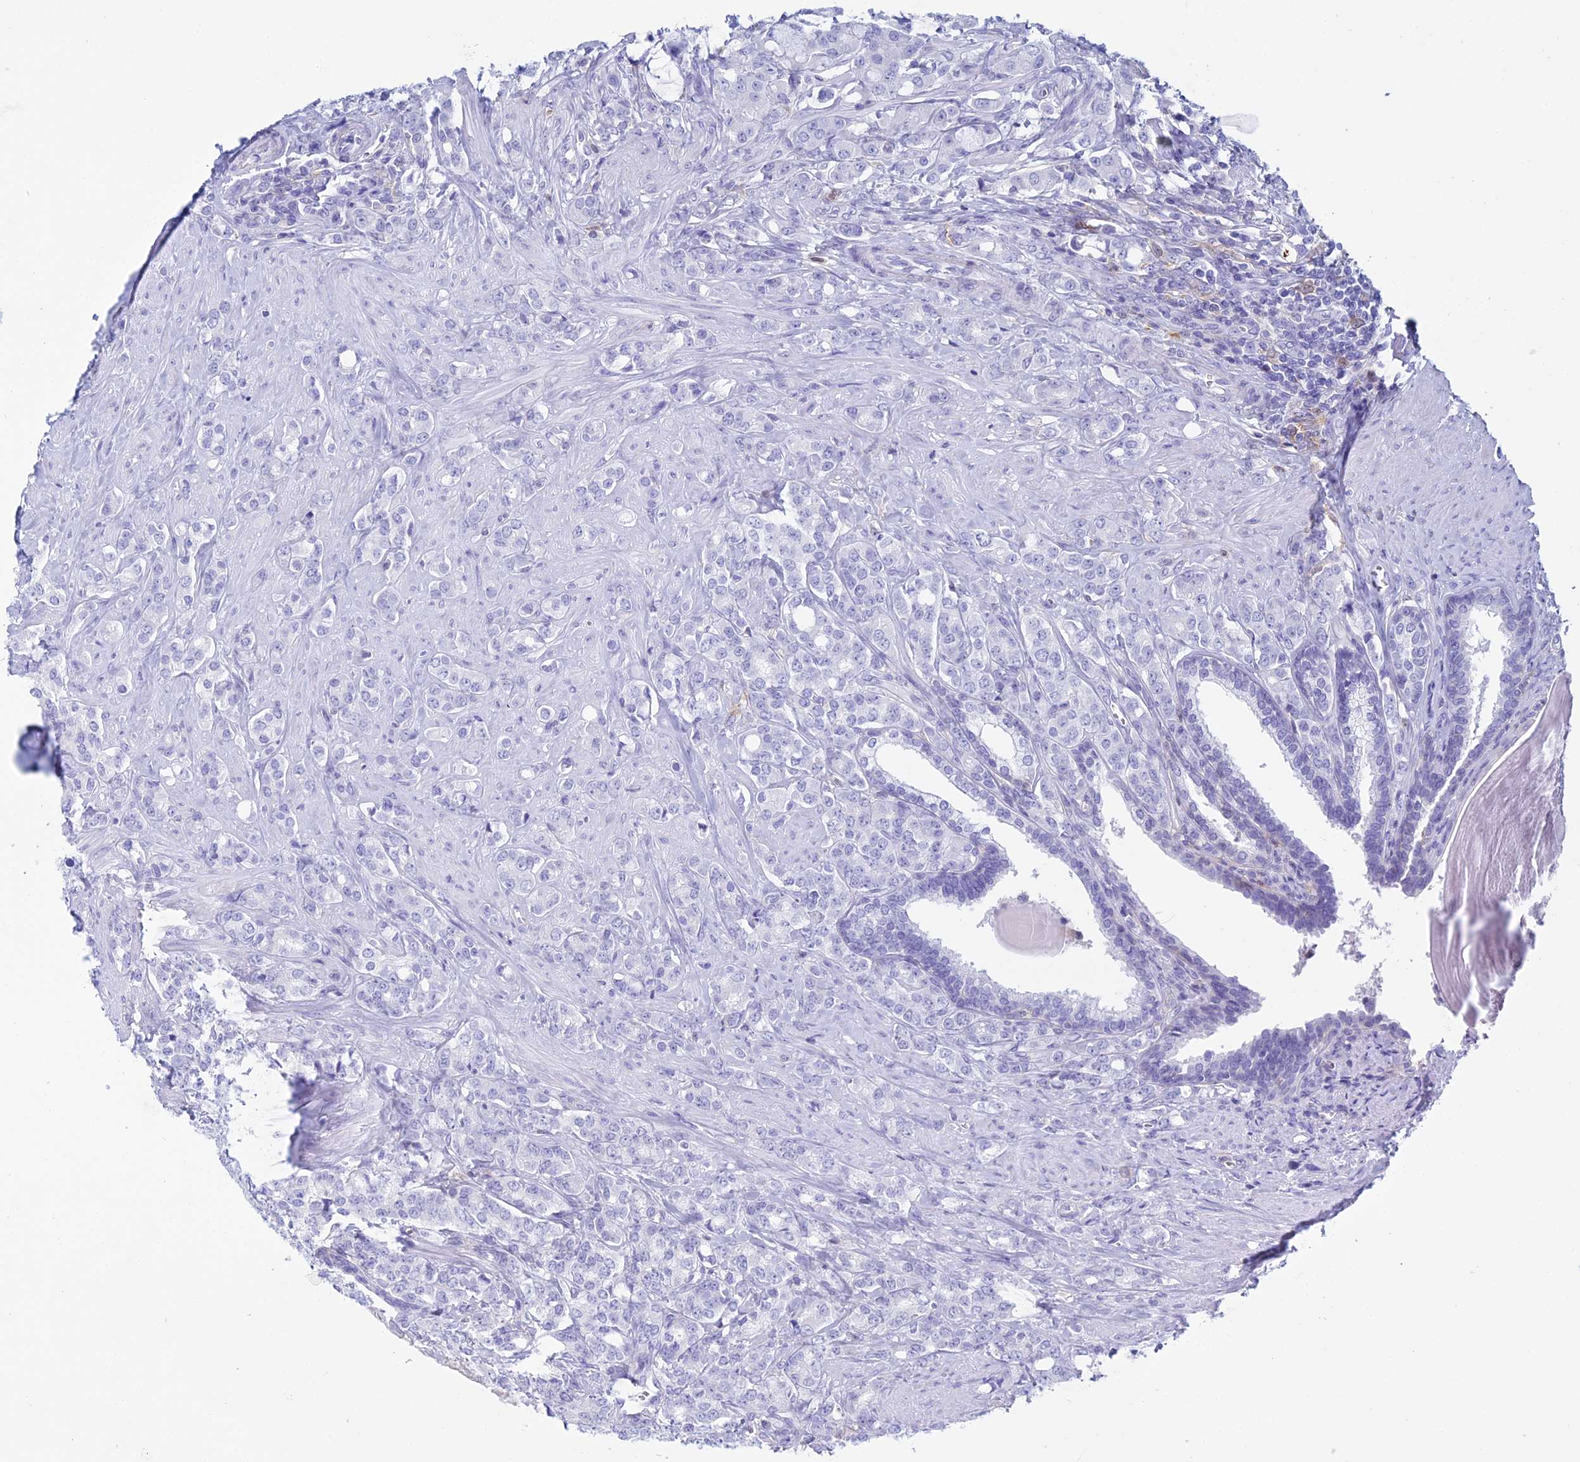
{"staining": {"intensity": "negative", "quantity": "none", "location": "none"}, "tissue": "prostate cancer", "cell_type": "Tumor cells", "image_type": "cancer", "snomed": [{"axis": "morphology", "description": "Adenocarcinoma, High grade"}, {"axis": "topography", "description": "Prostate"}], "caption": "The image shows no staining of tumor cells in prostate cancer (high-grade adenocarcinoma).", "gene": "KCNK17", "patient": {"sex": "male", "age": 62}}